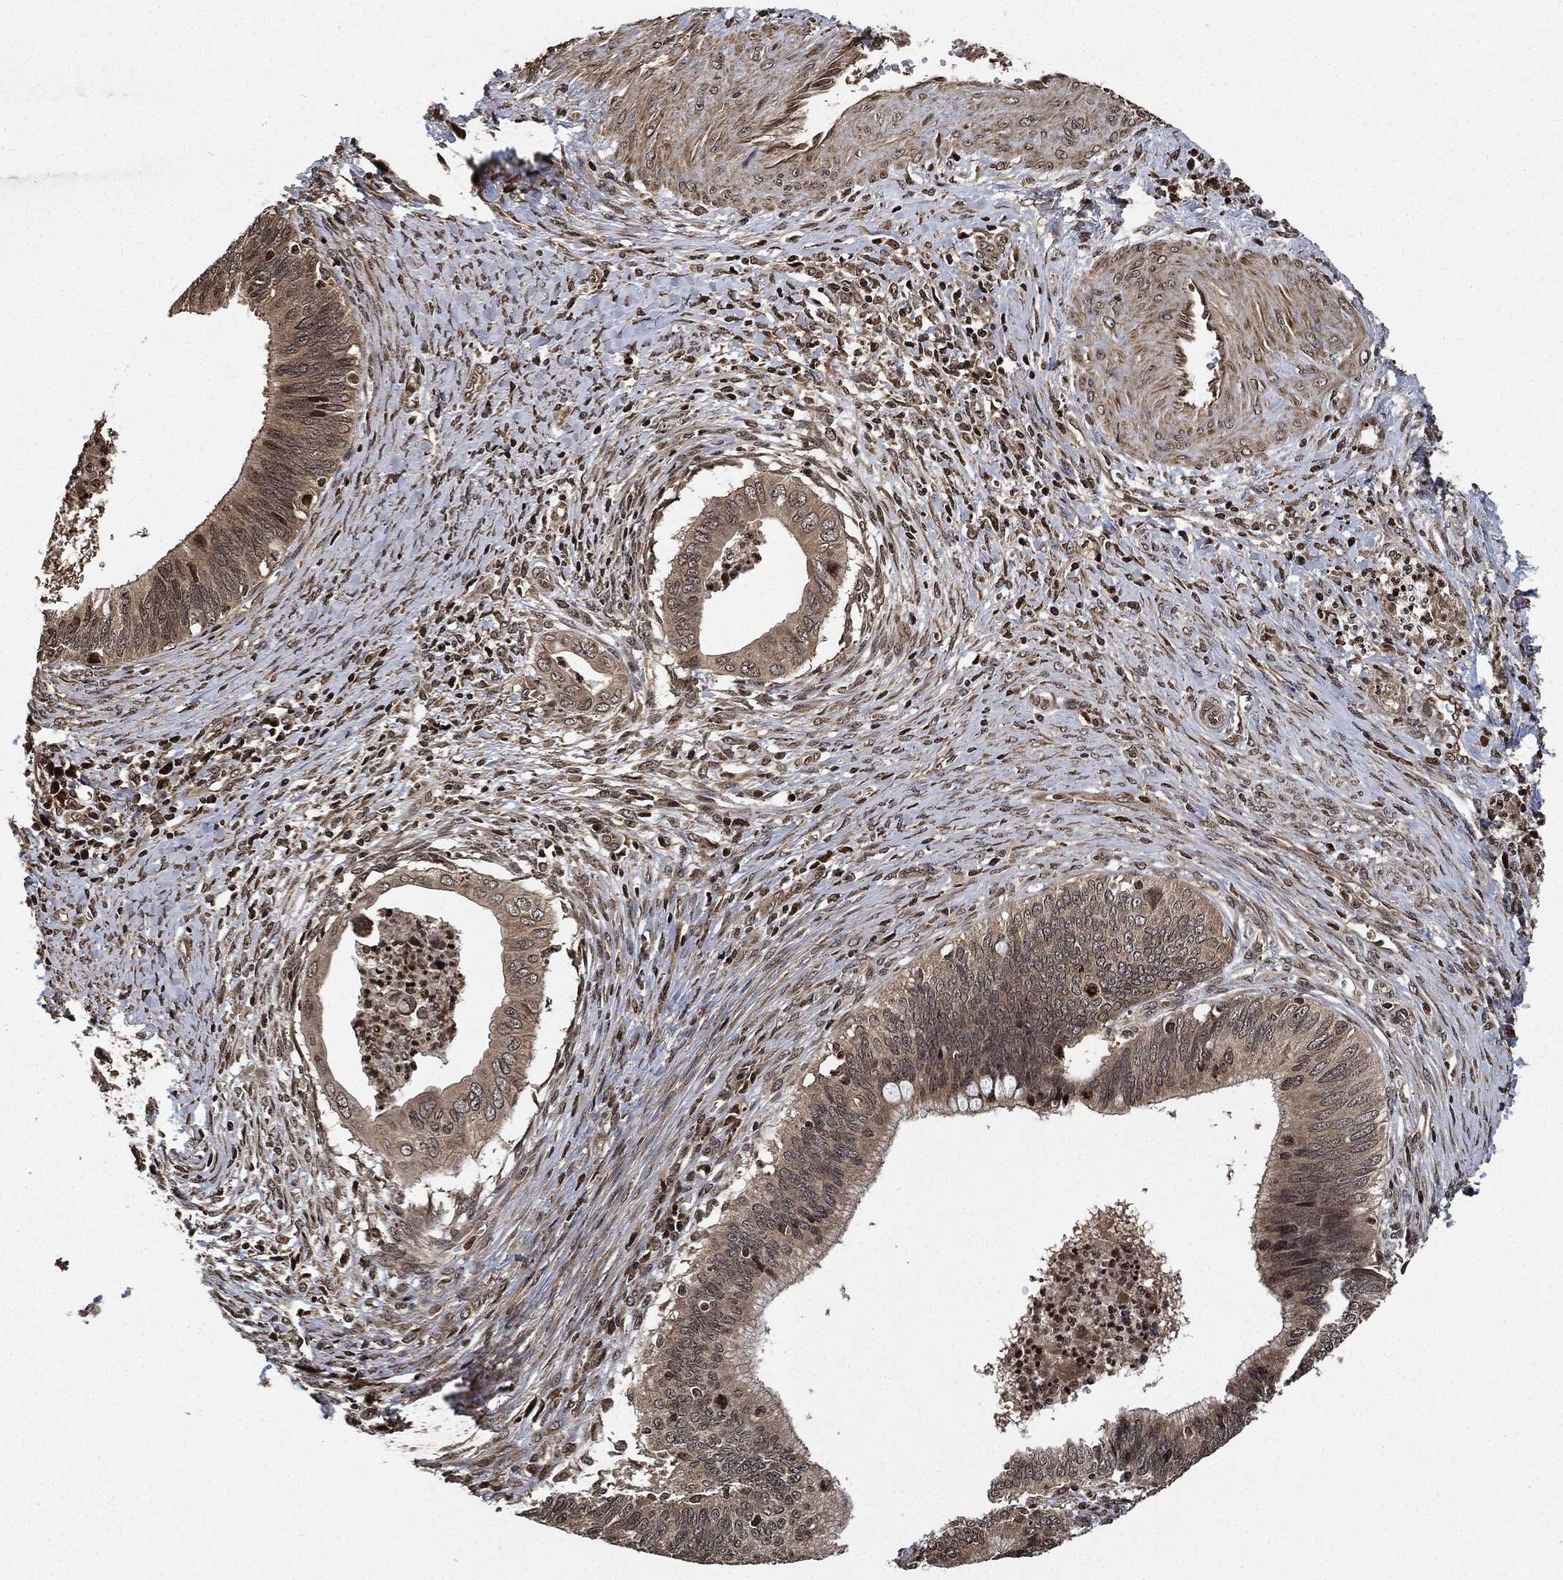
{"staining": {"intensity": "moderate", "quantity": "<25%", "location": "cytoplasmic/membranous"}, "tissue": "cervical cancer", "cell_type": "Tumor cells", "image_type": "cancer", "snomed": [{"axis": "morphology", "description": "Adenocarcinoma, NOS"}, {"axis": "topography", "description": "Cervix"}], "caption": "Tumor cells reveal low levels of moderate cytoplasmic/membranous expression in about <25% of cells in cervical cancer.", "gene": "PDK1", "patient": {"sex": "female", "age": 42}}